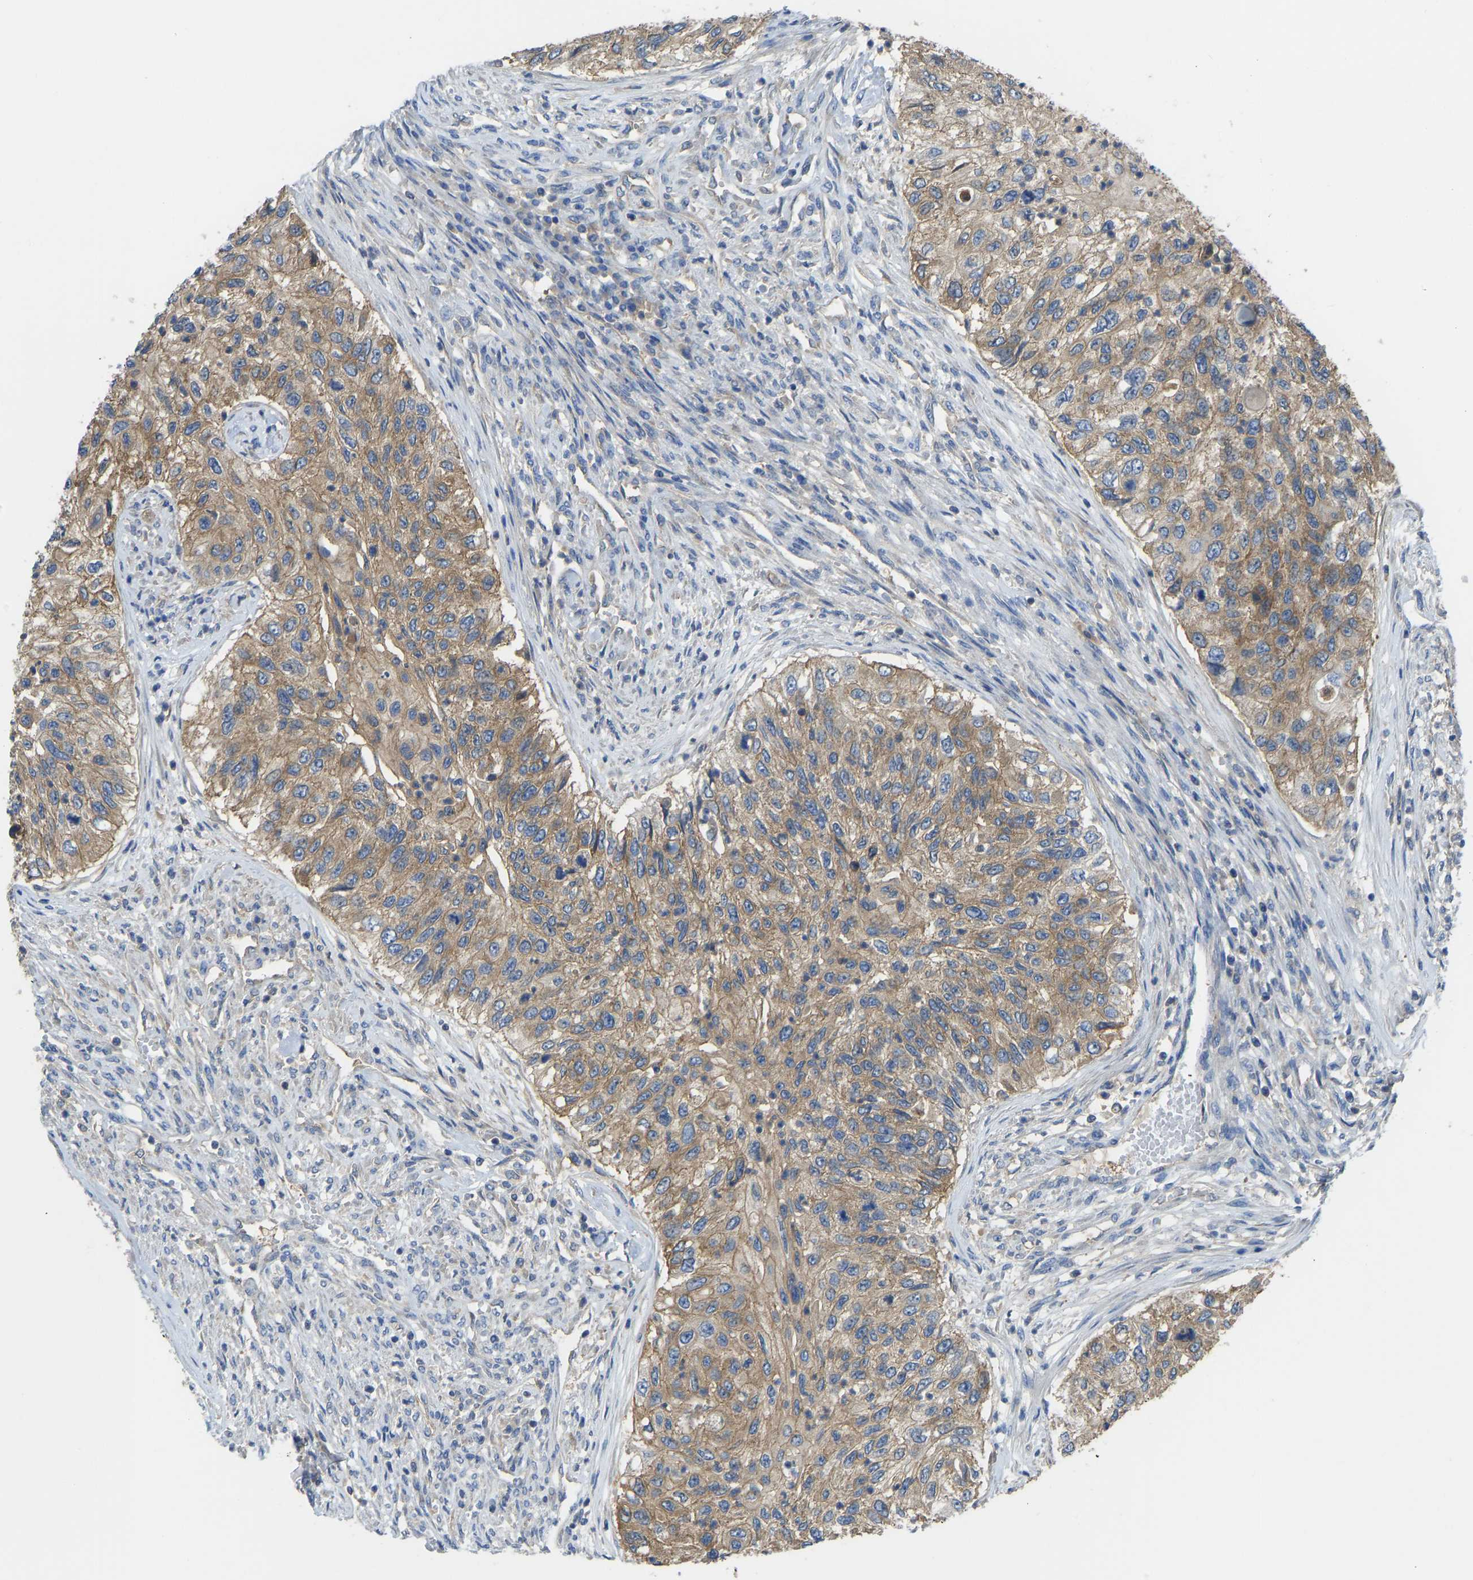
{"staining": {"intensity": "moderate", "quantity": ">75%", "location": "cytoplasmic/membranous"}, "tissue": "urothelial cancer", "cell_type": "Tumor cells", "image_type": "cancer", "snomed": [{"axis": "morphology", "description": "Urothelial carcinoma, High grade"}, {"axis": "topography", "description": "Urinary bladder"}], "caption": "An image of high-grade urothelial carcinoma stained for a protein shows moderate cytoplasmic/membranous brown staining in tumor cells.", "gene": "PPP3CA", "patient": {"sex": "female", "age": 60}}